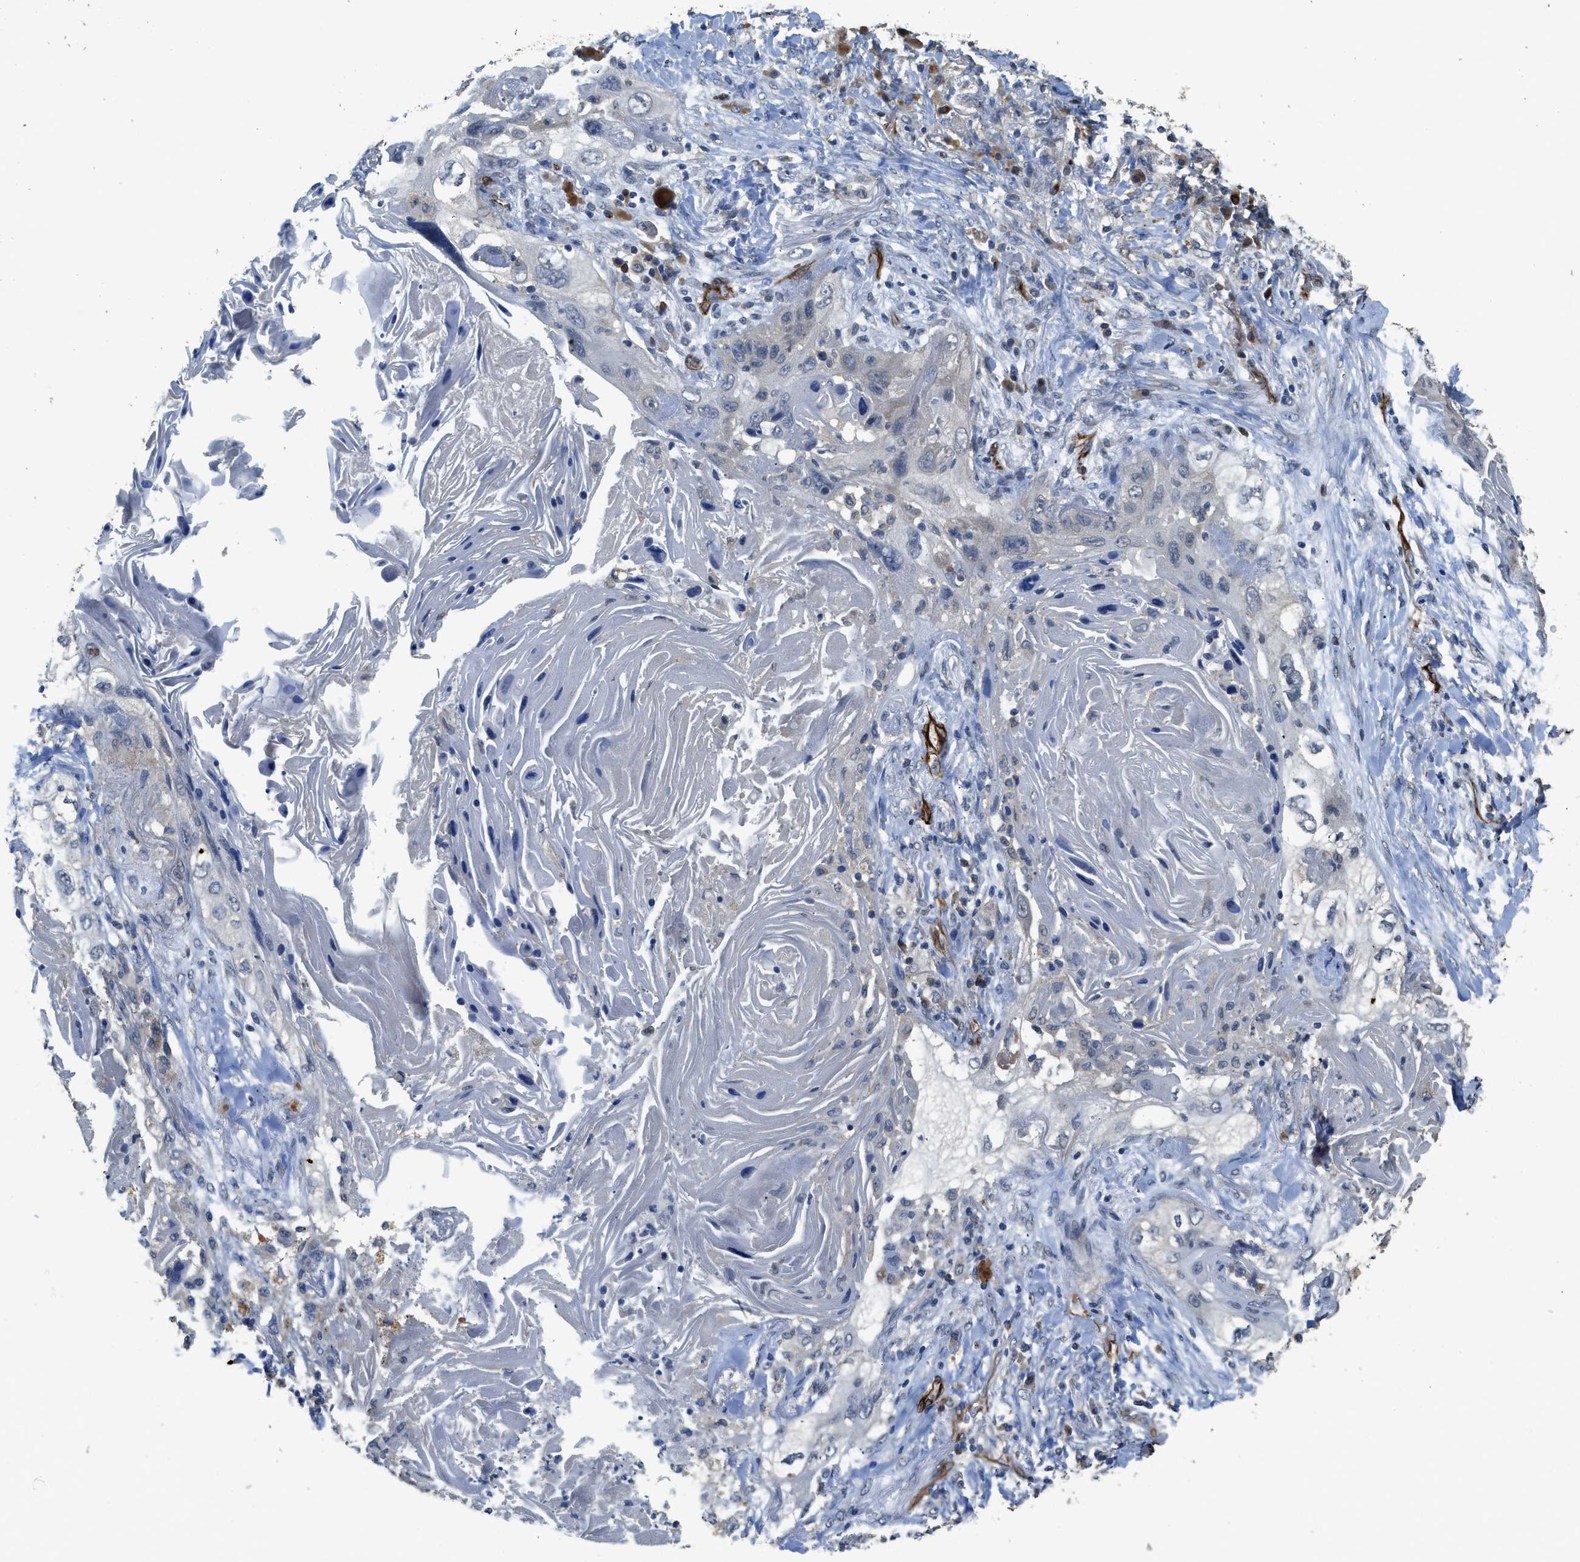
{"staining": {"intensity": "negative", "quantity": "none", "location": "none"}, "tissue": "lung cancer", "cell_type": "Tumor cells", "image_type": "cancer", "snomed": [{"axis": "morphology", "description": "Squamous cell carcinoma, NOS"}, {"axis": "topography", "description": "Lung"}], "caption": "A photomicrograph of lung squamous cell carcinoma stained for a protein demonstrates no brown staining in tumor cells.", "gene": "SYNM", "patient": {"sex": "female", "age": 67}}